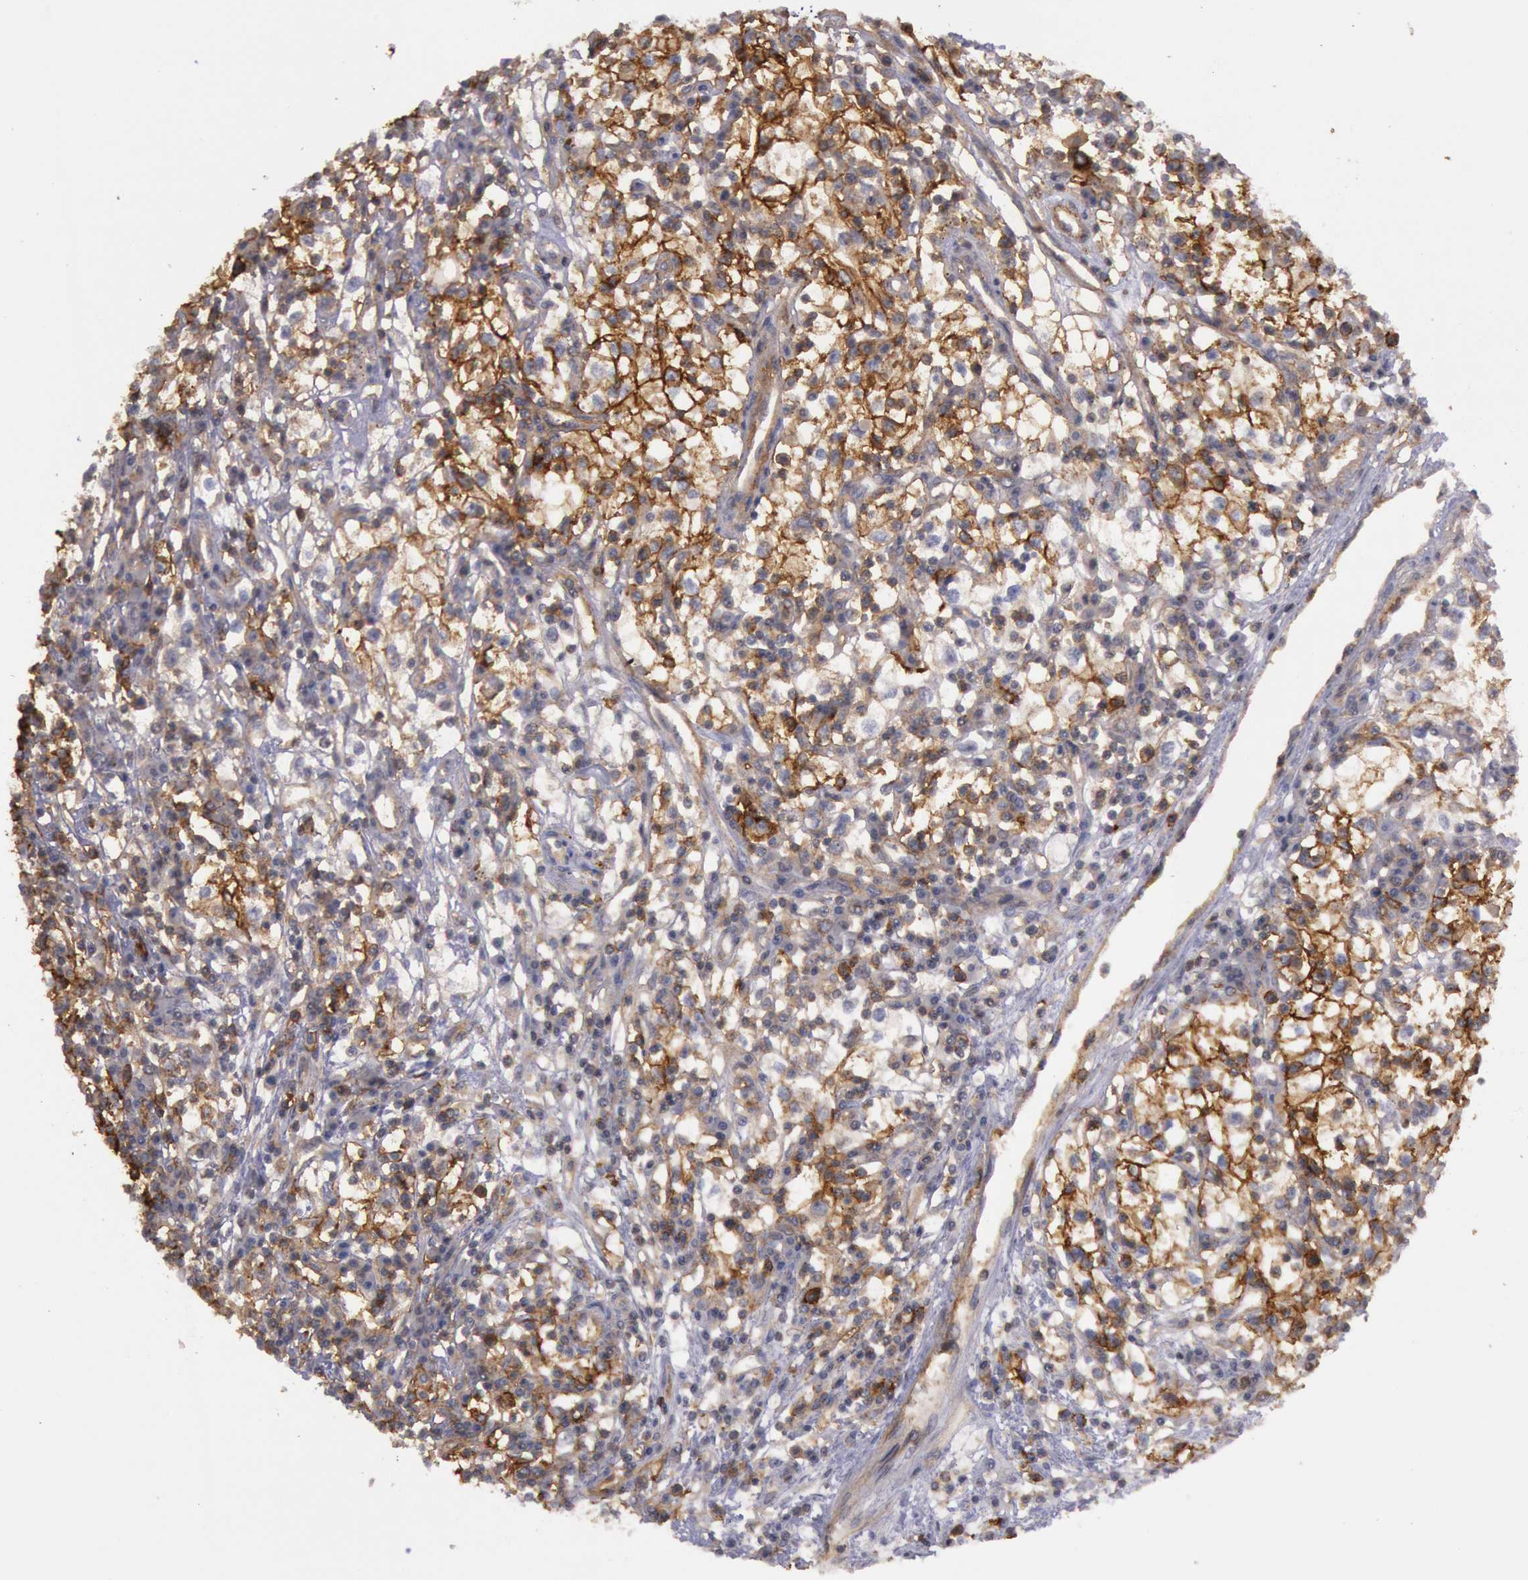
{"staining": {"intensity": "strong", "quantity": "25%-75%", "location": "cytoplasmic/membranous"}, "tissue": "renal cancer", "cell_type": "Tumor cells", "image_type": "cancer", "snomed": [{"axis": "morphology", "description": "Adenocarcinoma, NOS"}, {"axis": "topography", "description": "Kidney"}], "caption": "DAB (3,3'-diaminobenzidine) immunohistochemical staining of renal cancer displays strong cytoplasmic/membranous protein expression in approximately 25%-75% of tumor cells. Using DAB (brown) and hematoxylin (blue) stains, captured at high magnification using brightfield microscopy.", "gene": "TRIB2", "patient": {"sex": "male", "age": 82}}